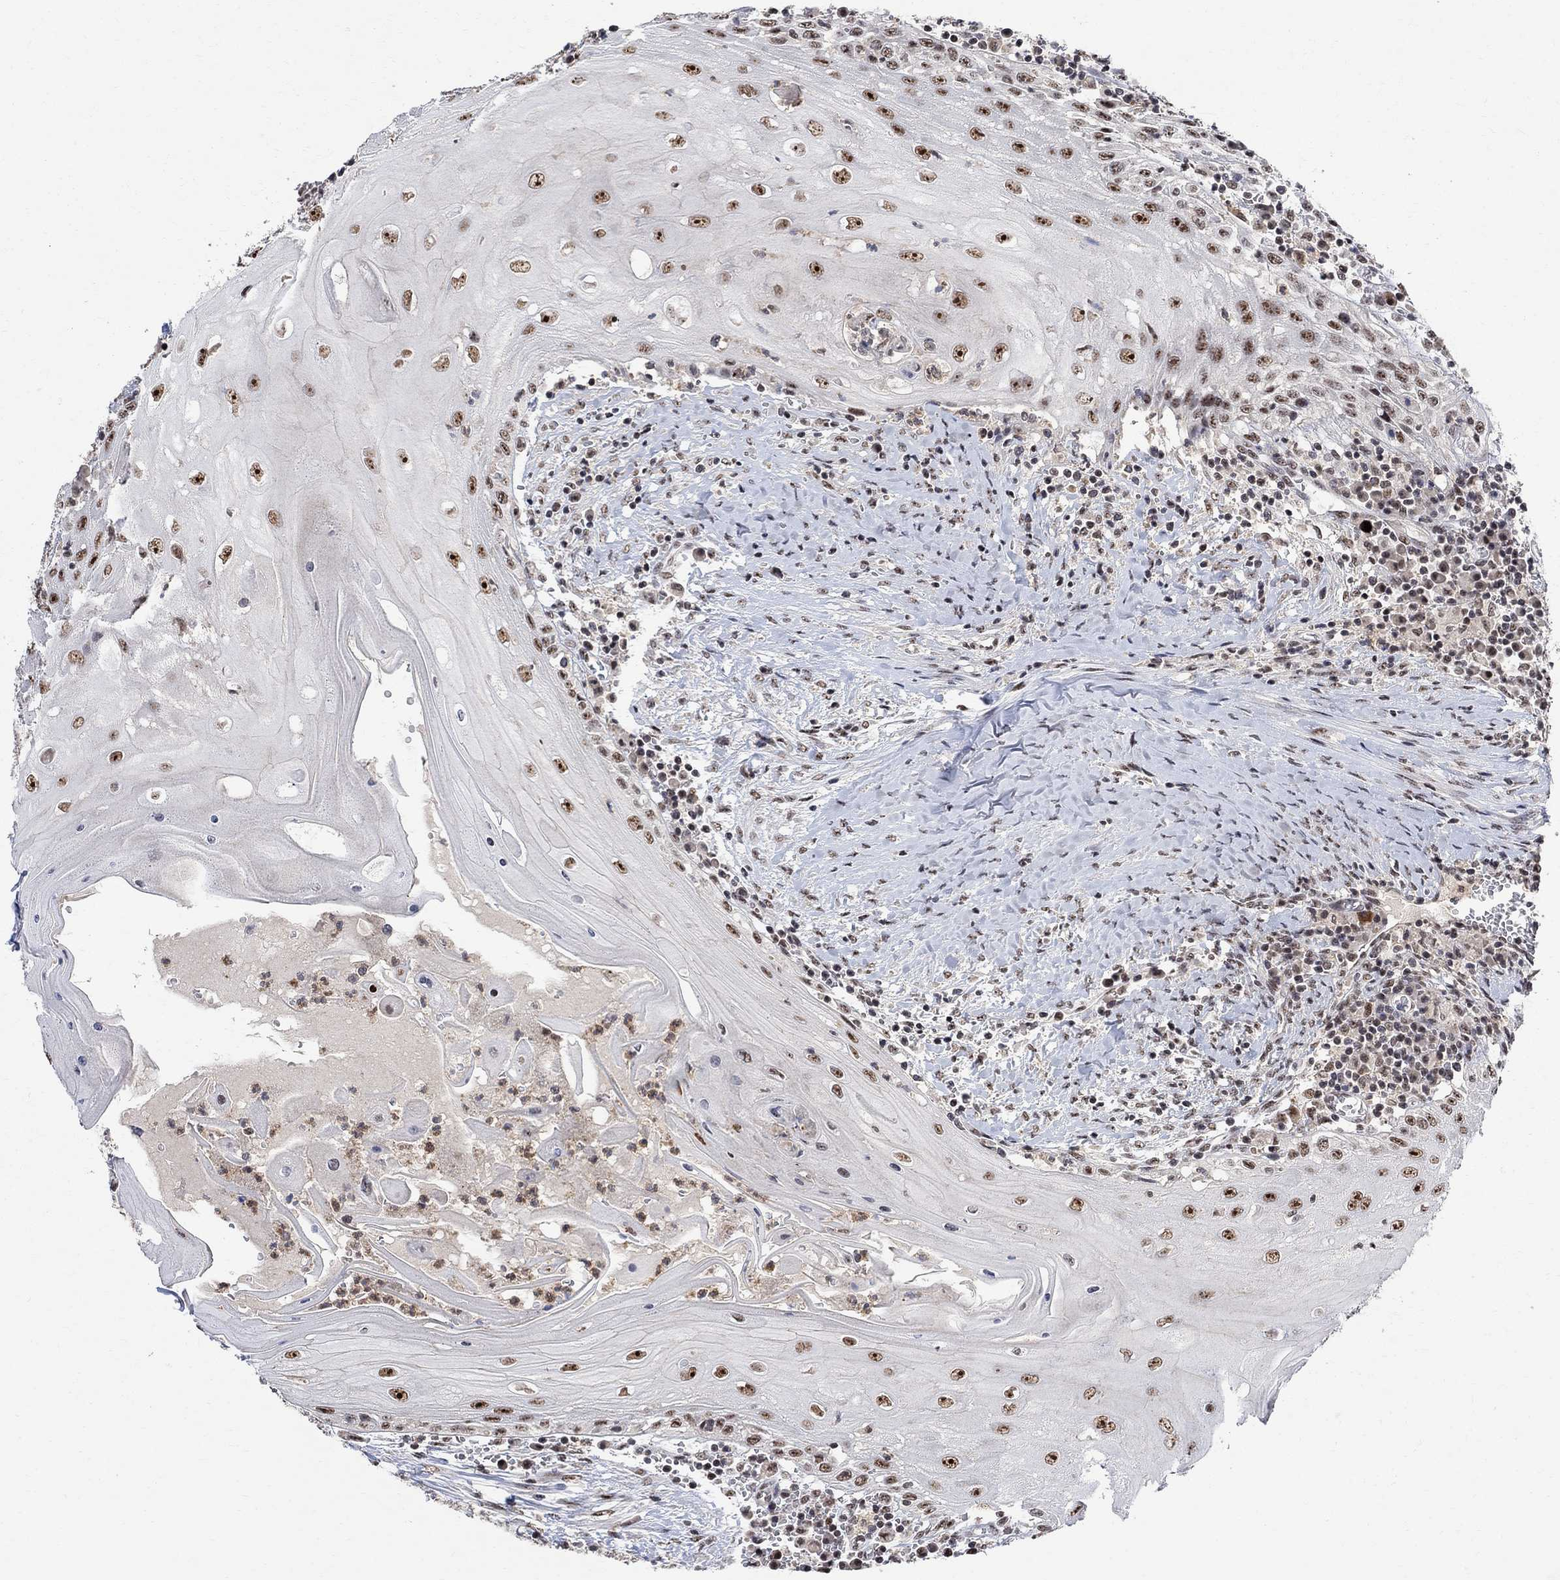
{"staining": {"intensity": "strong", "quantity": ">75%", "location": "nuclear"}, "tissue": "head and neck cancer", "cell_type": "Tumor cells", "image_type": "cancer", "snomed": [{"axis": "morphology", "description": "Squamous cell carcinoma, NOS"}, {"axis": "topography", "description": "Oral tissue"}, {"axis": "topography", "description": "Head-Neck"}], "caption": "Human head and neck cancer (squamous cell carcinoma) stained with a brown dye shows strong nuclear positive staining in about >75% of tumor cells.", "gene": "E4F1", "patient": {"sex": "male", "age": 58}}